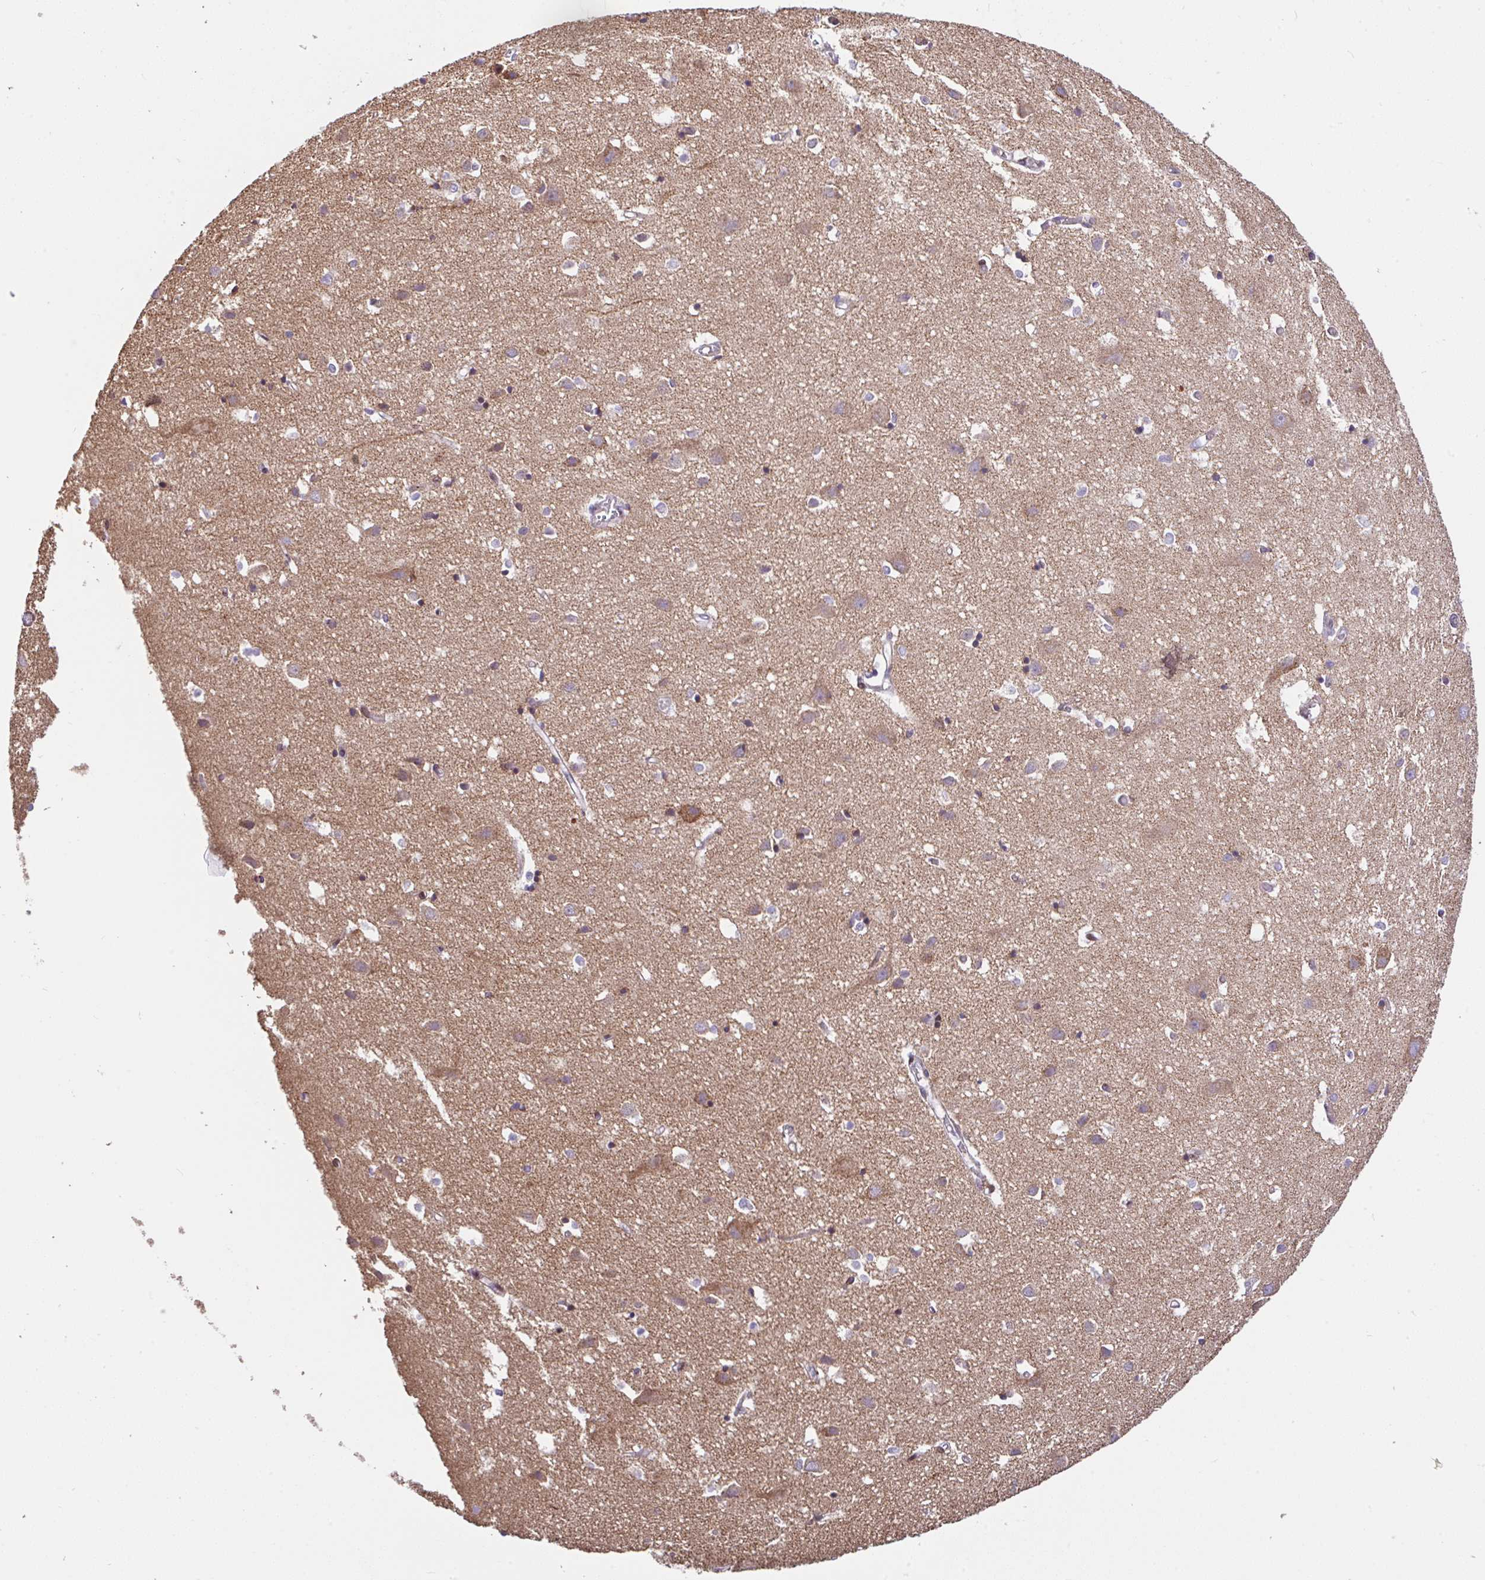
{"staining": {"intensity": "weak", "quantity": "25%-75%", "location": "cytoplasmic/membranous"}, "tissue": "cerebral cortex", "cell_type": "Endothelial cells", "image_type": "normal", "snomed": [{"axis": "morphology", "description": "Normal tissue, NOS"}, {"axis": "topography", "description": "Cerebral cortex"}], "caption": "Brown immunohistochemical staining in benign cerebral cortex shows weak cytoplasmic/membranous expression in approximately 25%-75% of endothelial cells.", "gene": "FIGNL1", "patient": {"sex": "male", "age": 70}}